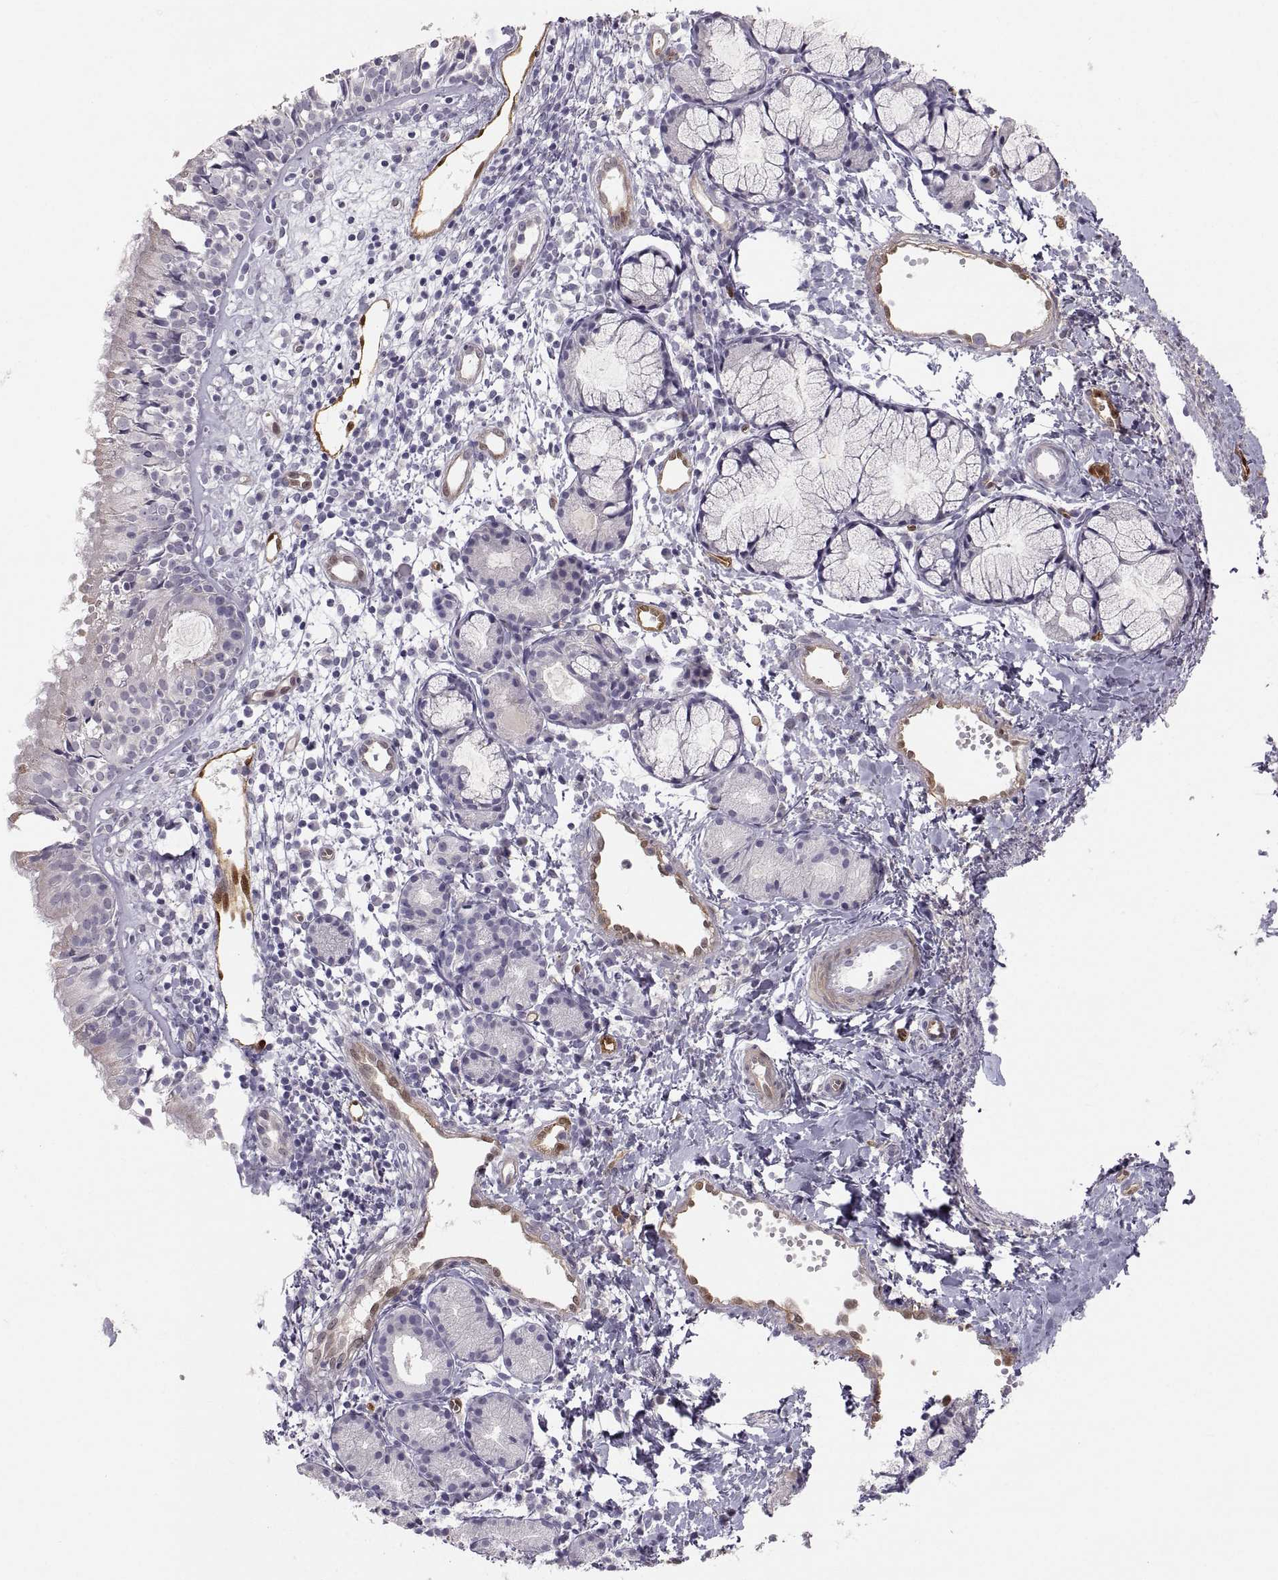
{"staining": {"intensity": "negative", "quantity": "none", "location": "none"}, "tissue": "nasopharynx", "cell_type": "Respiratory epithelial cells", "image_type": "normal", "snomed": [{"axis": "morphology", "description": "Normal tissue, NOS"}, {"axis": "topography", "description": "Nasopharynx"}], "caption": "This is a image of immunohistochemistry (IHC) staining of unremarkable nasopharynx, which shows no expression in respiratory epithelial cells. (Stains: DAB (3,3'-diaminobenzidine) immunohistochemistry (IHC) with hematoxylin counter stain, Microscopy: brightfield microscopy at high magnification).", "gene": "PGM5", "patient": {"sex": "male", "age": 9}}